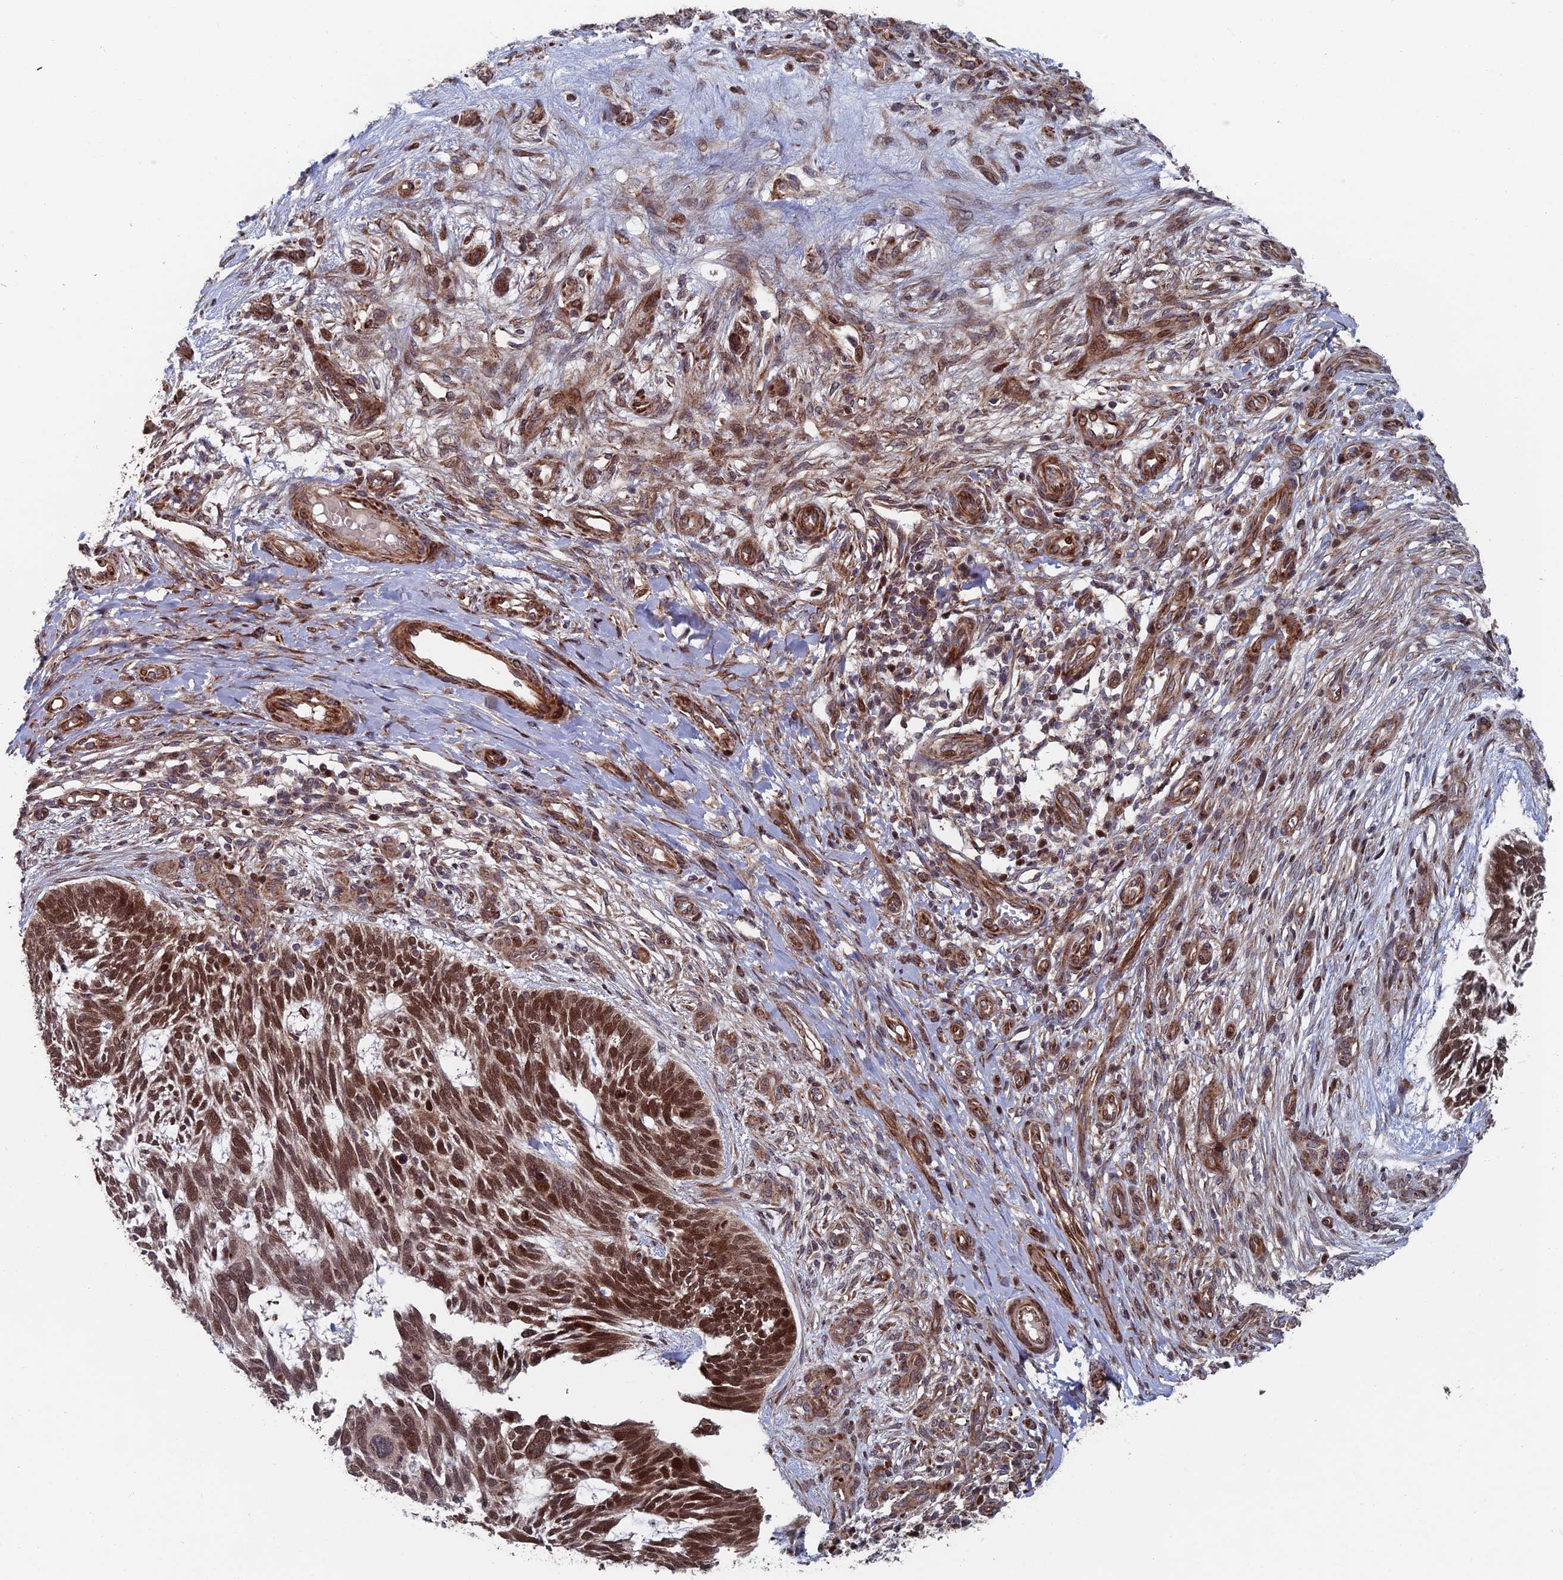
{"staining": {"intensity": "moderate", "quantity": ">75%", "location": "nuclear"}, "tissue": "skin cancer", "cell_type": "Tumor cells", "image_type": "cancer", "snomed": [{"axis": "morphology", "description": "Basal cell carcinoma"}, {"axis": "topography", "description": "Skin"}], "caption": "Immunohistochemical staining of skin cancer (basal cell carcinoma) exhibits medium levels of moderate nuclear staining in approximately >75% of tumor cells. Nuclei are stained in blue.", "gene": "GTF2IRD1", "patient": {"sex": "male", "age": 88}}